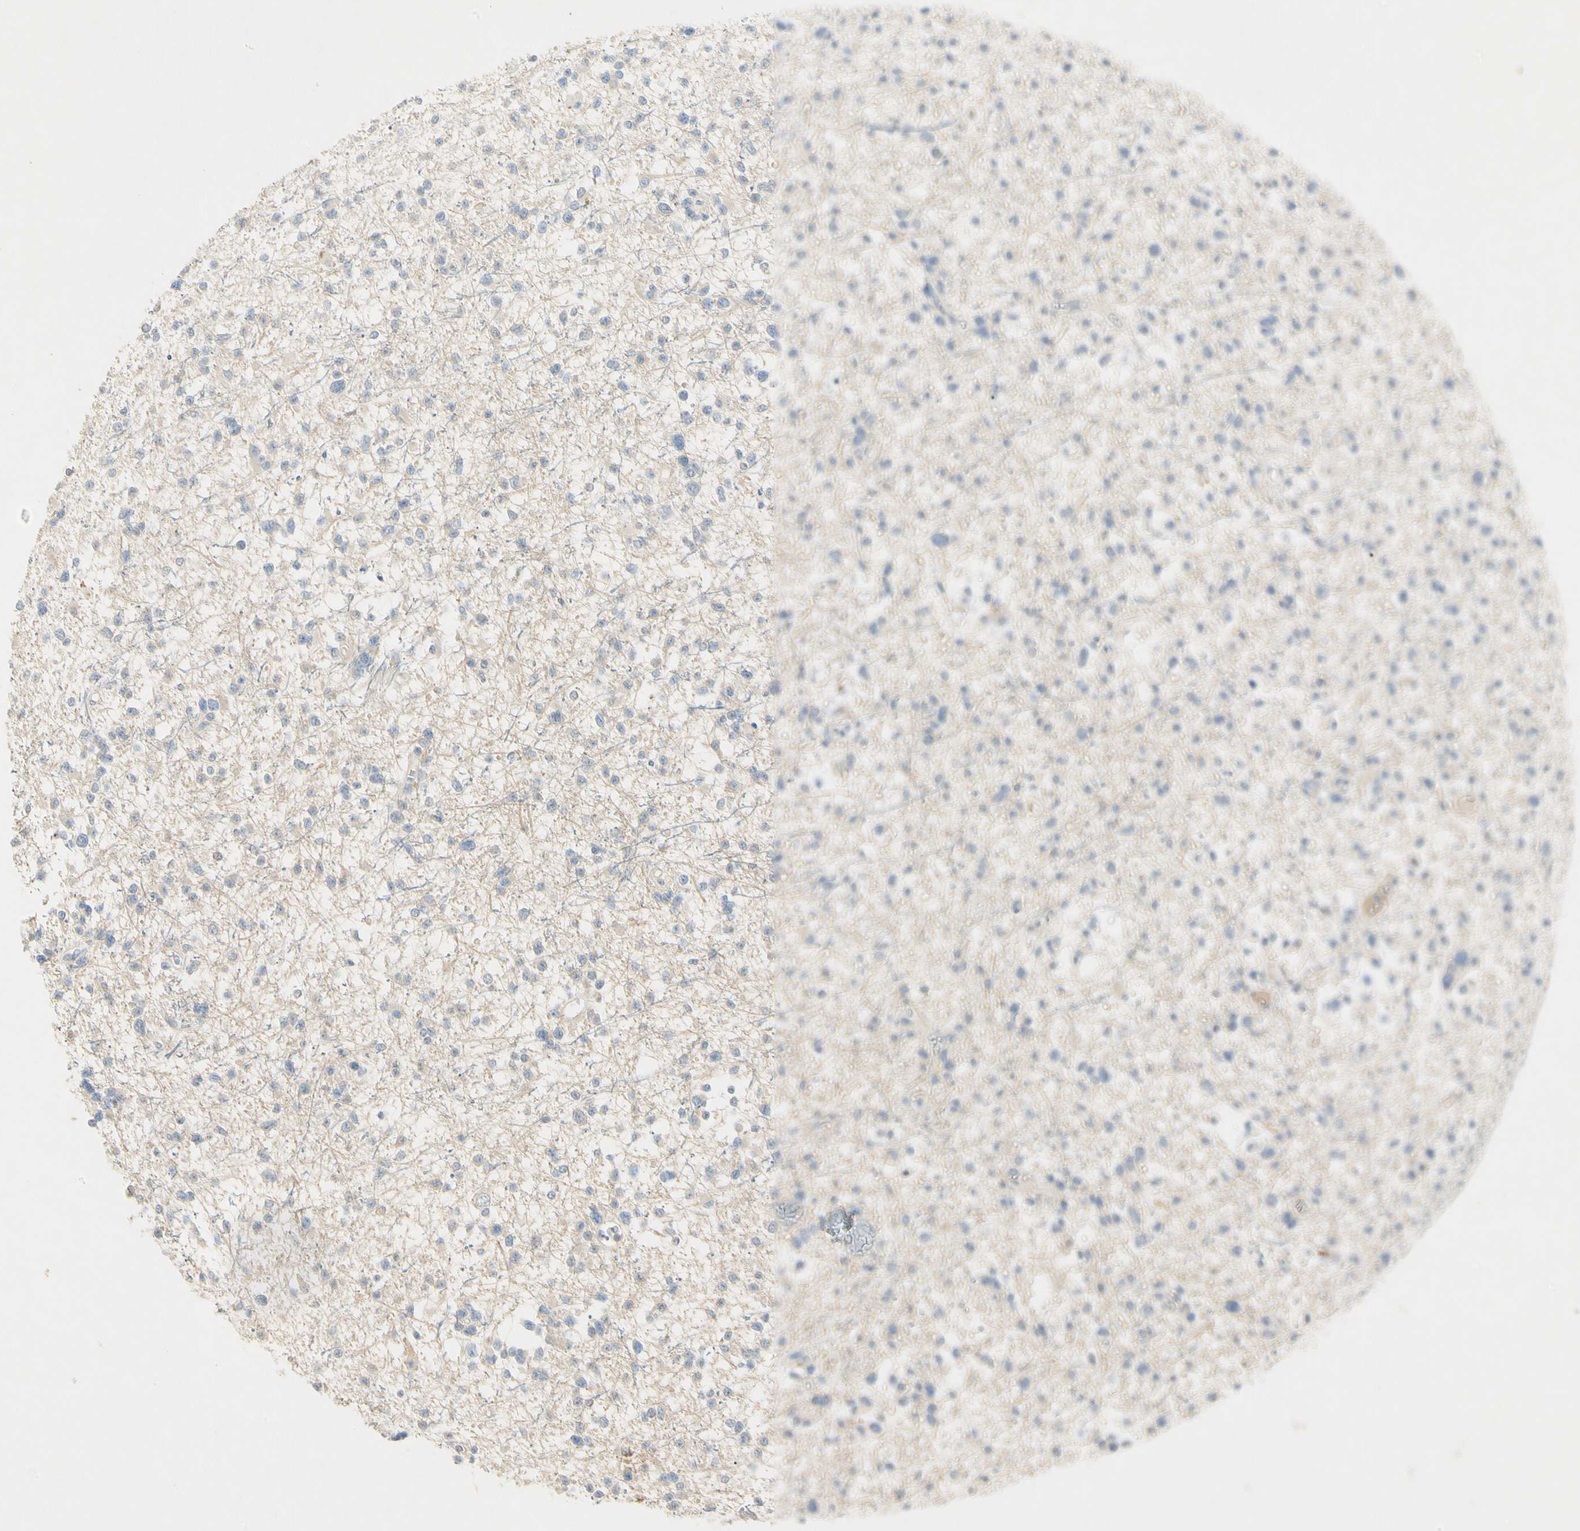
{"staining": {"intensity": "negative", "quantity": "none", "location": "none"}, "tissue": "glioma", "cell_type": "Tumor cells", "image_type": "cancer", "snomed": [{"axis": "morphology", "description": "Glioma, malignant, Low grade"}, {"axis": "topography", "description": "Brain"}], "caption": "Malignant glioma (low-grade) was stained to show a protein in brown. There is no significant staining in tumor cells.", "gene": "PRSS21", "patient": {"sex": "female", "age": 22}}